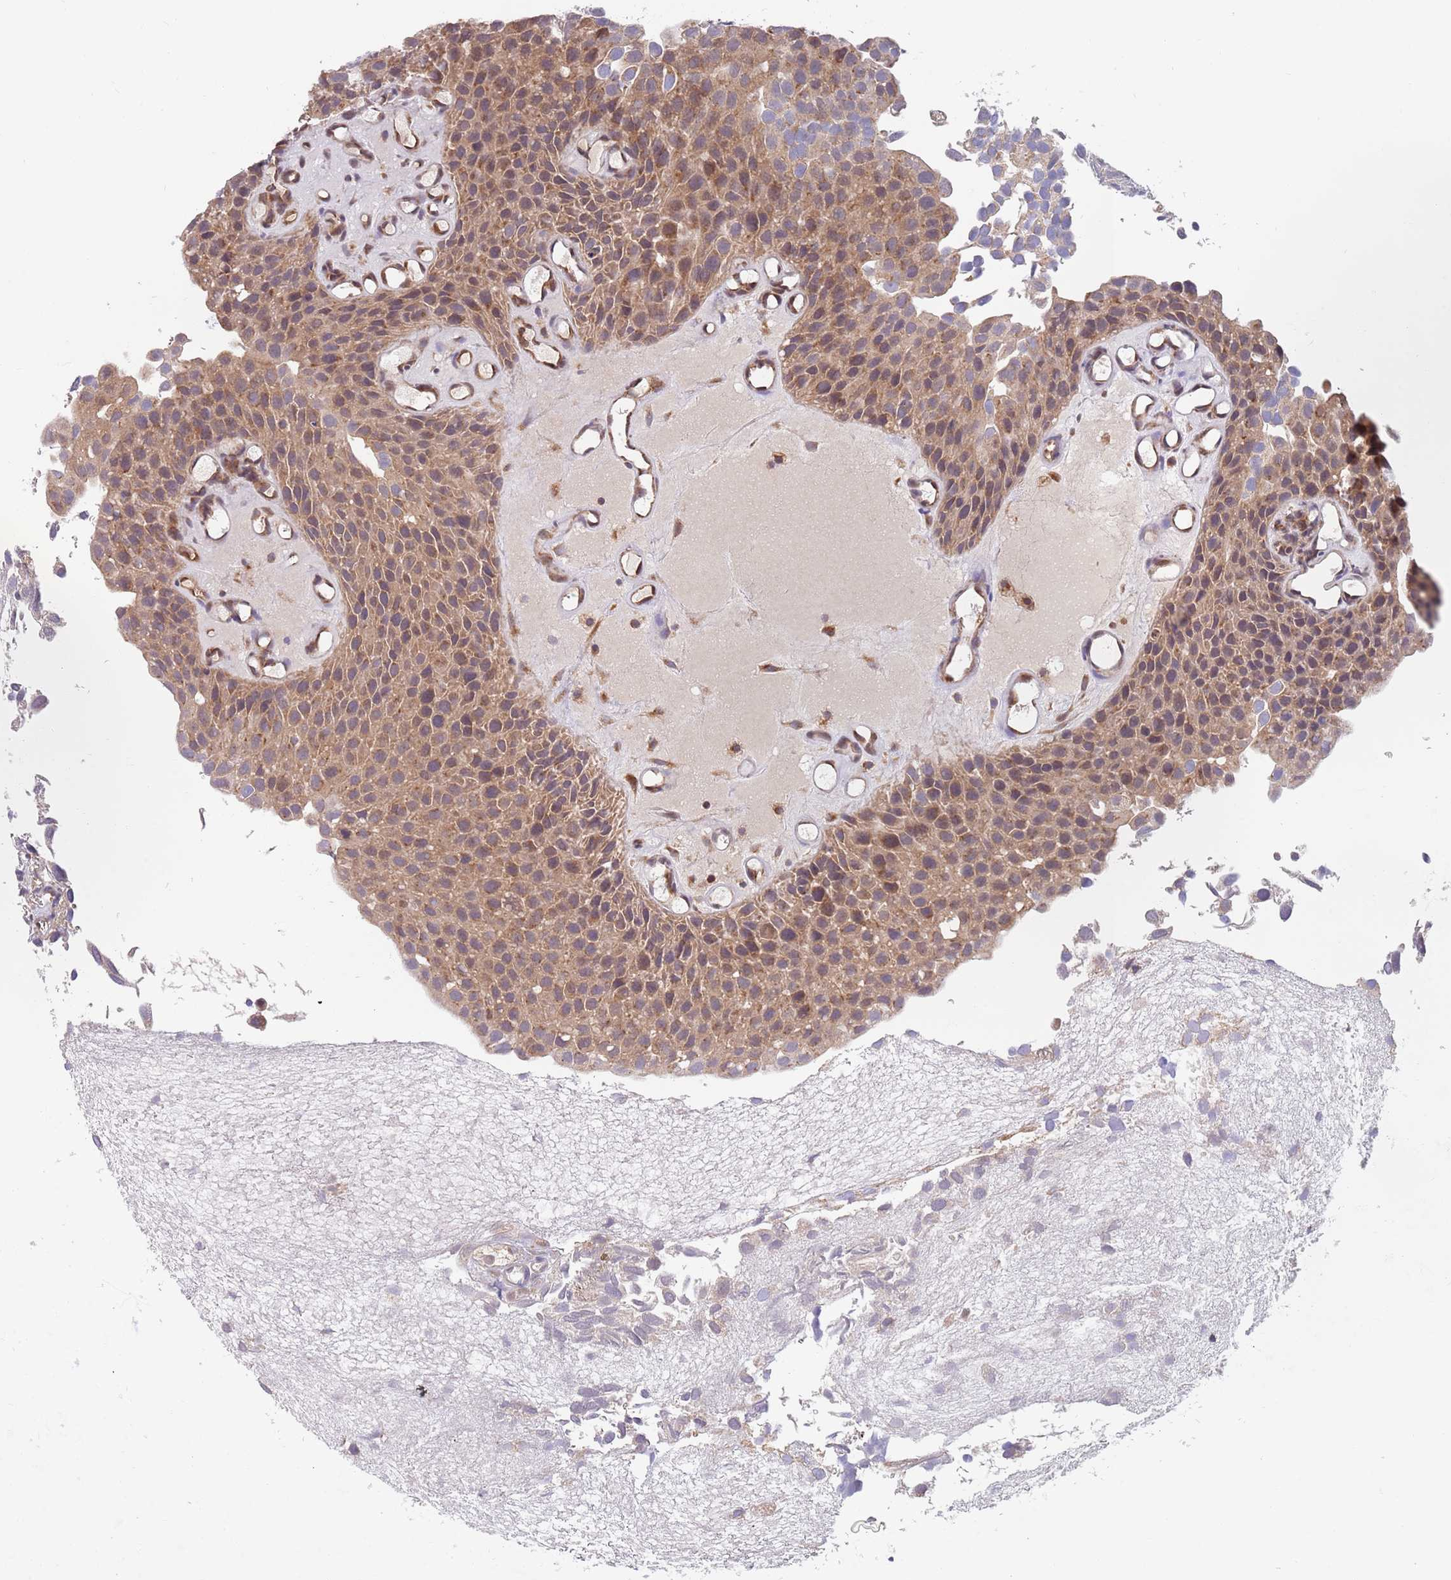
{"staining": {"intensity": "moderate", "quantity": "25%-75%", "location": "cytoplasmic/membranous"}, "tissue": "urothelial cancer", "cell_type": "Tumor cells", "image_type": "cancer", "snomed": [{"axis": "morphology", "description": "Urothelial carcinoma, Low grade"}, {"axis": "topography", "description": "Urinary bladder"}], "caption": "Immunohistochemical staining of low-grade urothelial carcinoma demonstrates moderate cytoplasmic/membranous protein expression in approximately 25%-75% of tumor cells.", "gene": "GUK1", "patient": {"sex": "male", "age": 88}}